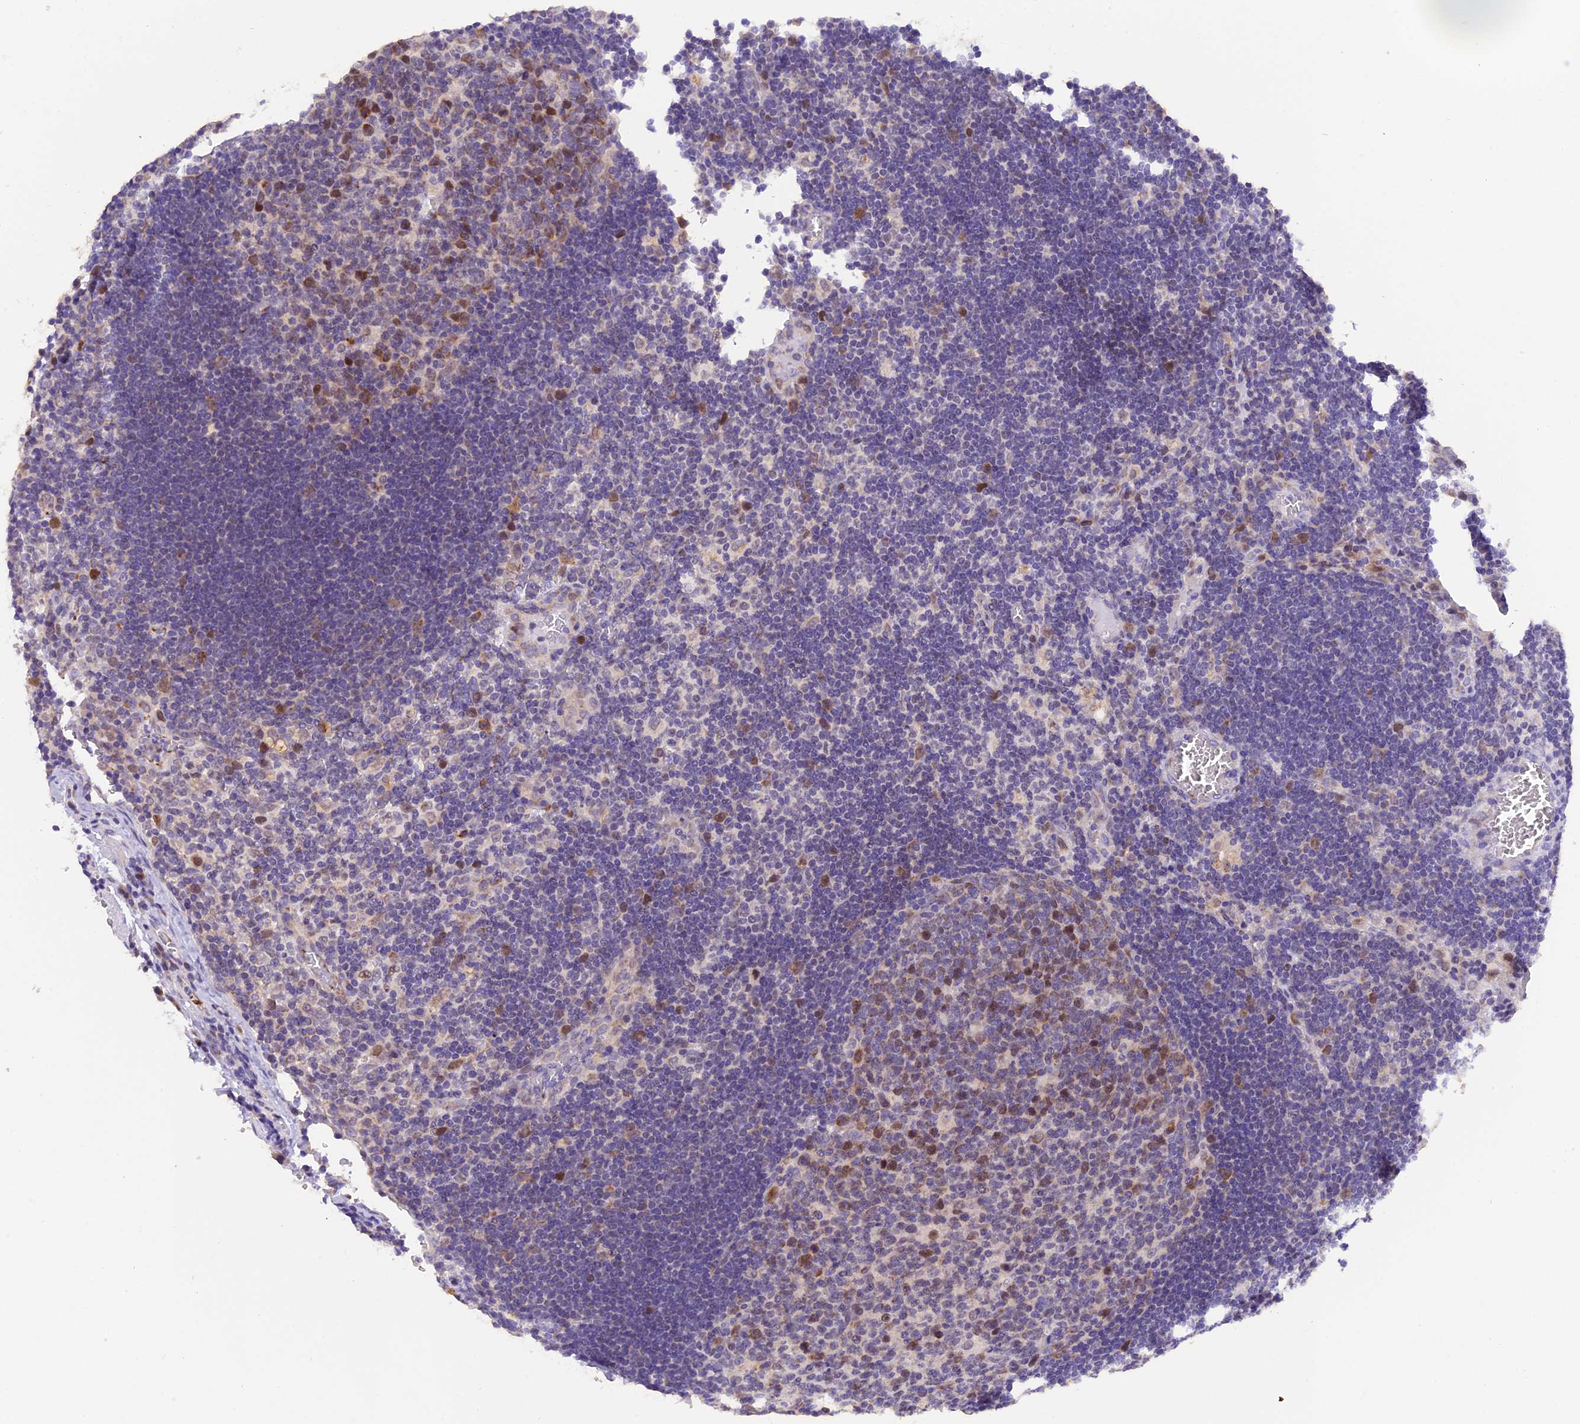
{"staining": {"intensity": "moderate", "quantity": "<25%", "location": "cytoplasmic/membranous,nuclear"}, "tissue": "lymph node", "cell_type": "Germinal center cells", "image_type": "normal", "snomed": [{"axis": "morphology", "description": "Normal tissue, NOS"}, {"axis": "topography", "description": "Lymph node"}], "caption": "Moderate cytoplasmic/membranous,nuclear staining is identified in about <25% of germinal center cells in unremarkable lymph node.", "gene": "PKIA", "patient": {"sex": "female", "age": 73}}